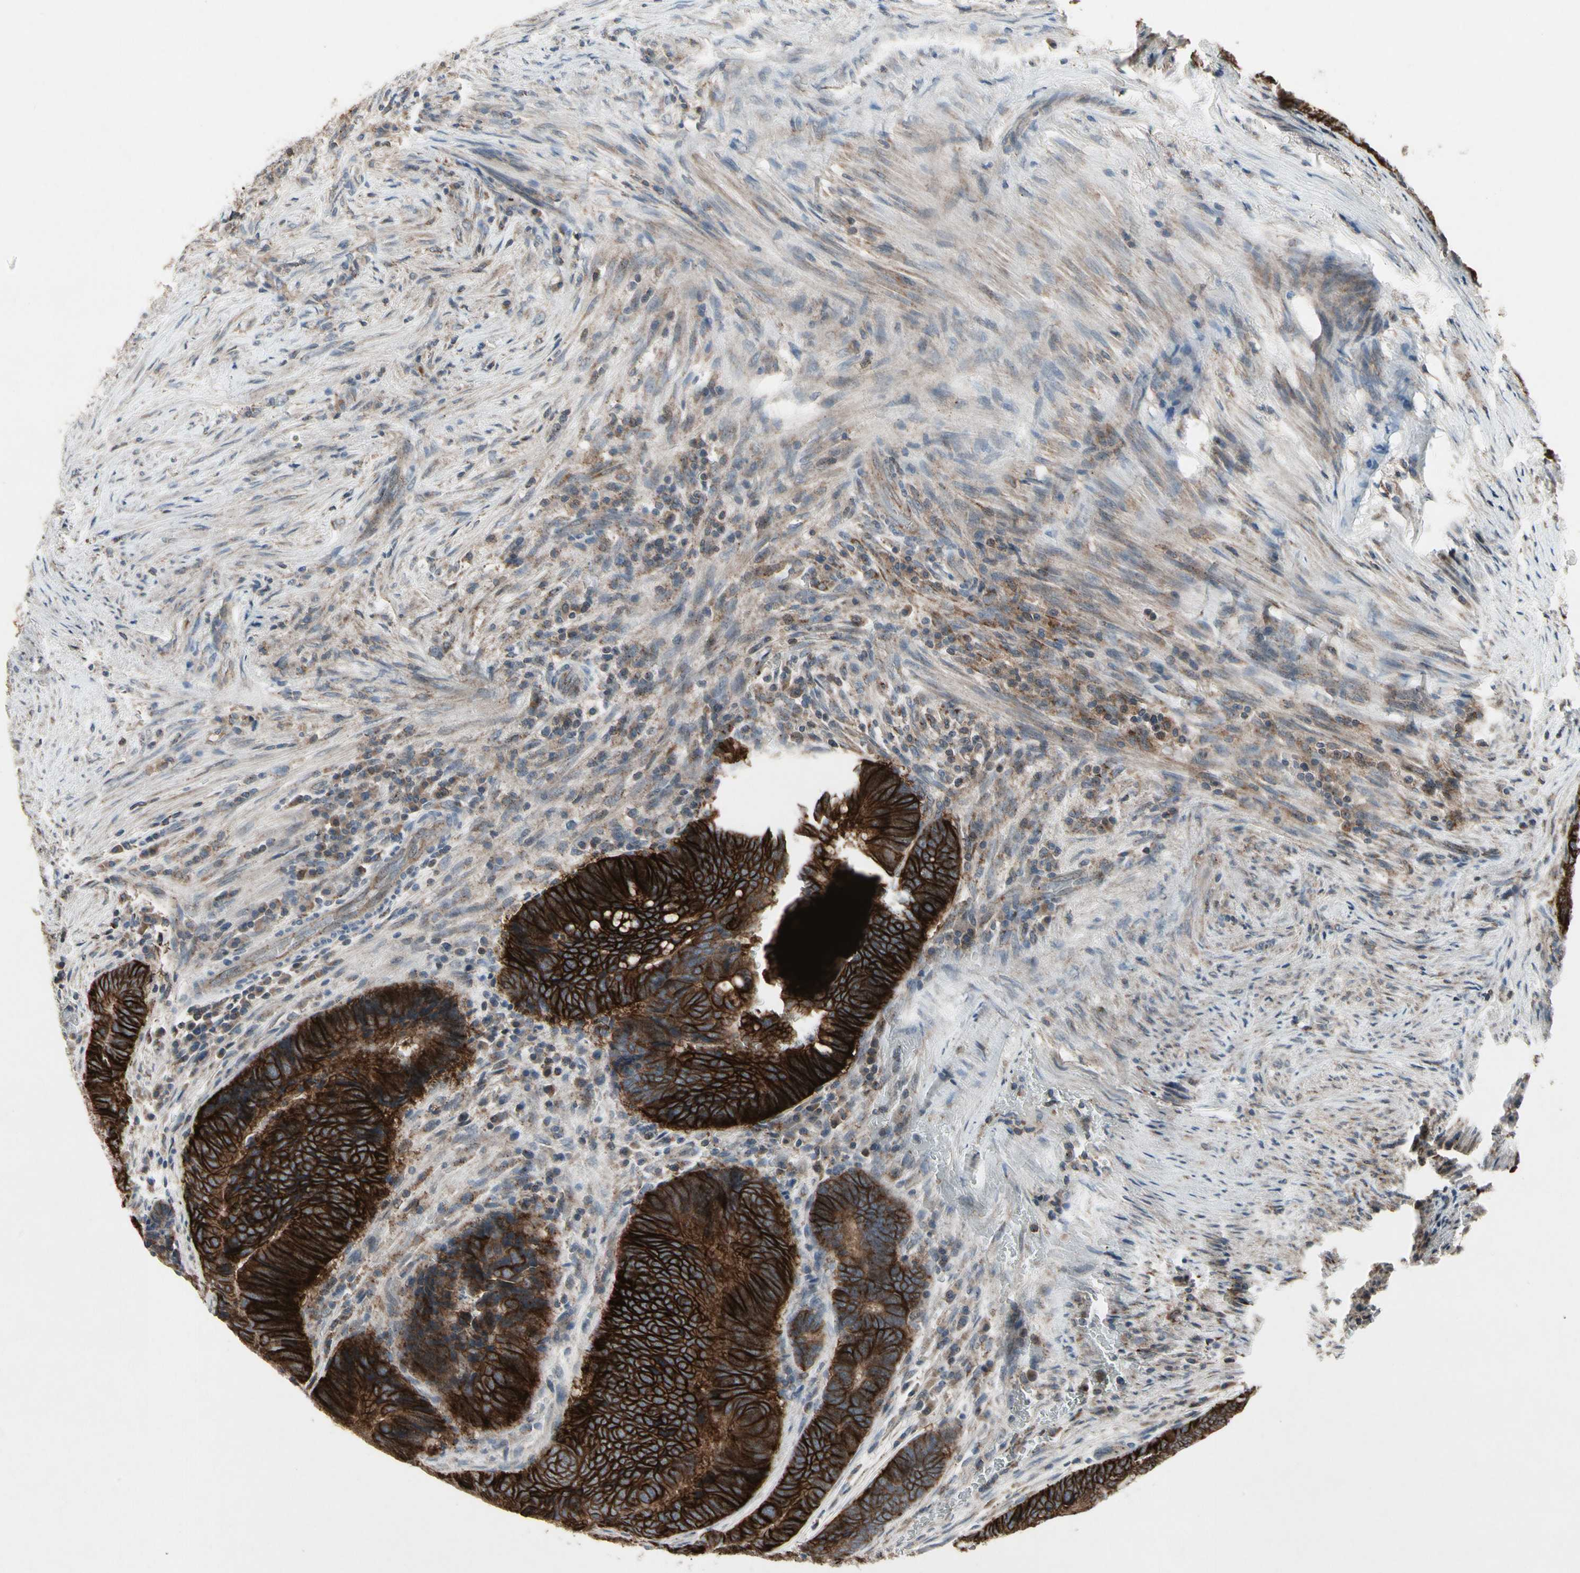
{"staining": {"intensity": "strong", "quantity": ">75%", "location": "cytoplasmic/membranous"}, "tissue": "colorectal cancer", "cell_type": "Tumor cells", "image_type": "cancer", "snomed": [{"axis": "morphology", "description": "Normal tissue, NOS"}, {"axis": "morphology", "description": "Adenocarcinoma, NOS"}, {"axis": "topography", "description": "Rectum"}, {"axis": "topography", "description": "Peripheral nerve tissue"}], "caption": "About >75% of tumor cells in adenocarcinoma (colorectal) reveal strong cytoplasmic/membranous protein staining as visualized by brown immunohistochemical staining.", "gene": "NMI", "patient": {"sex": "male", "age": 92}}